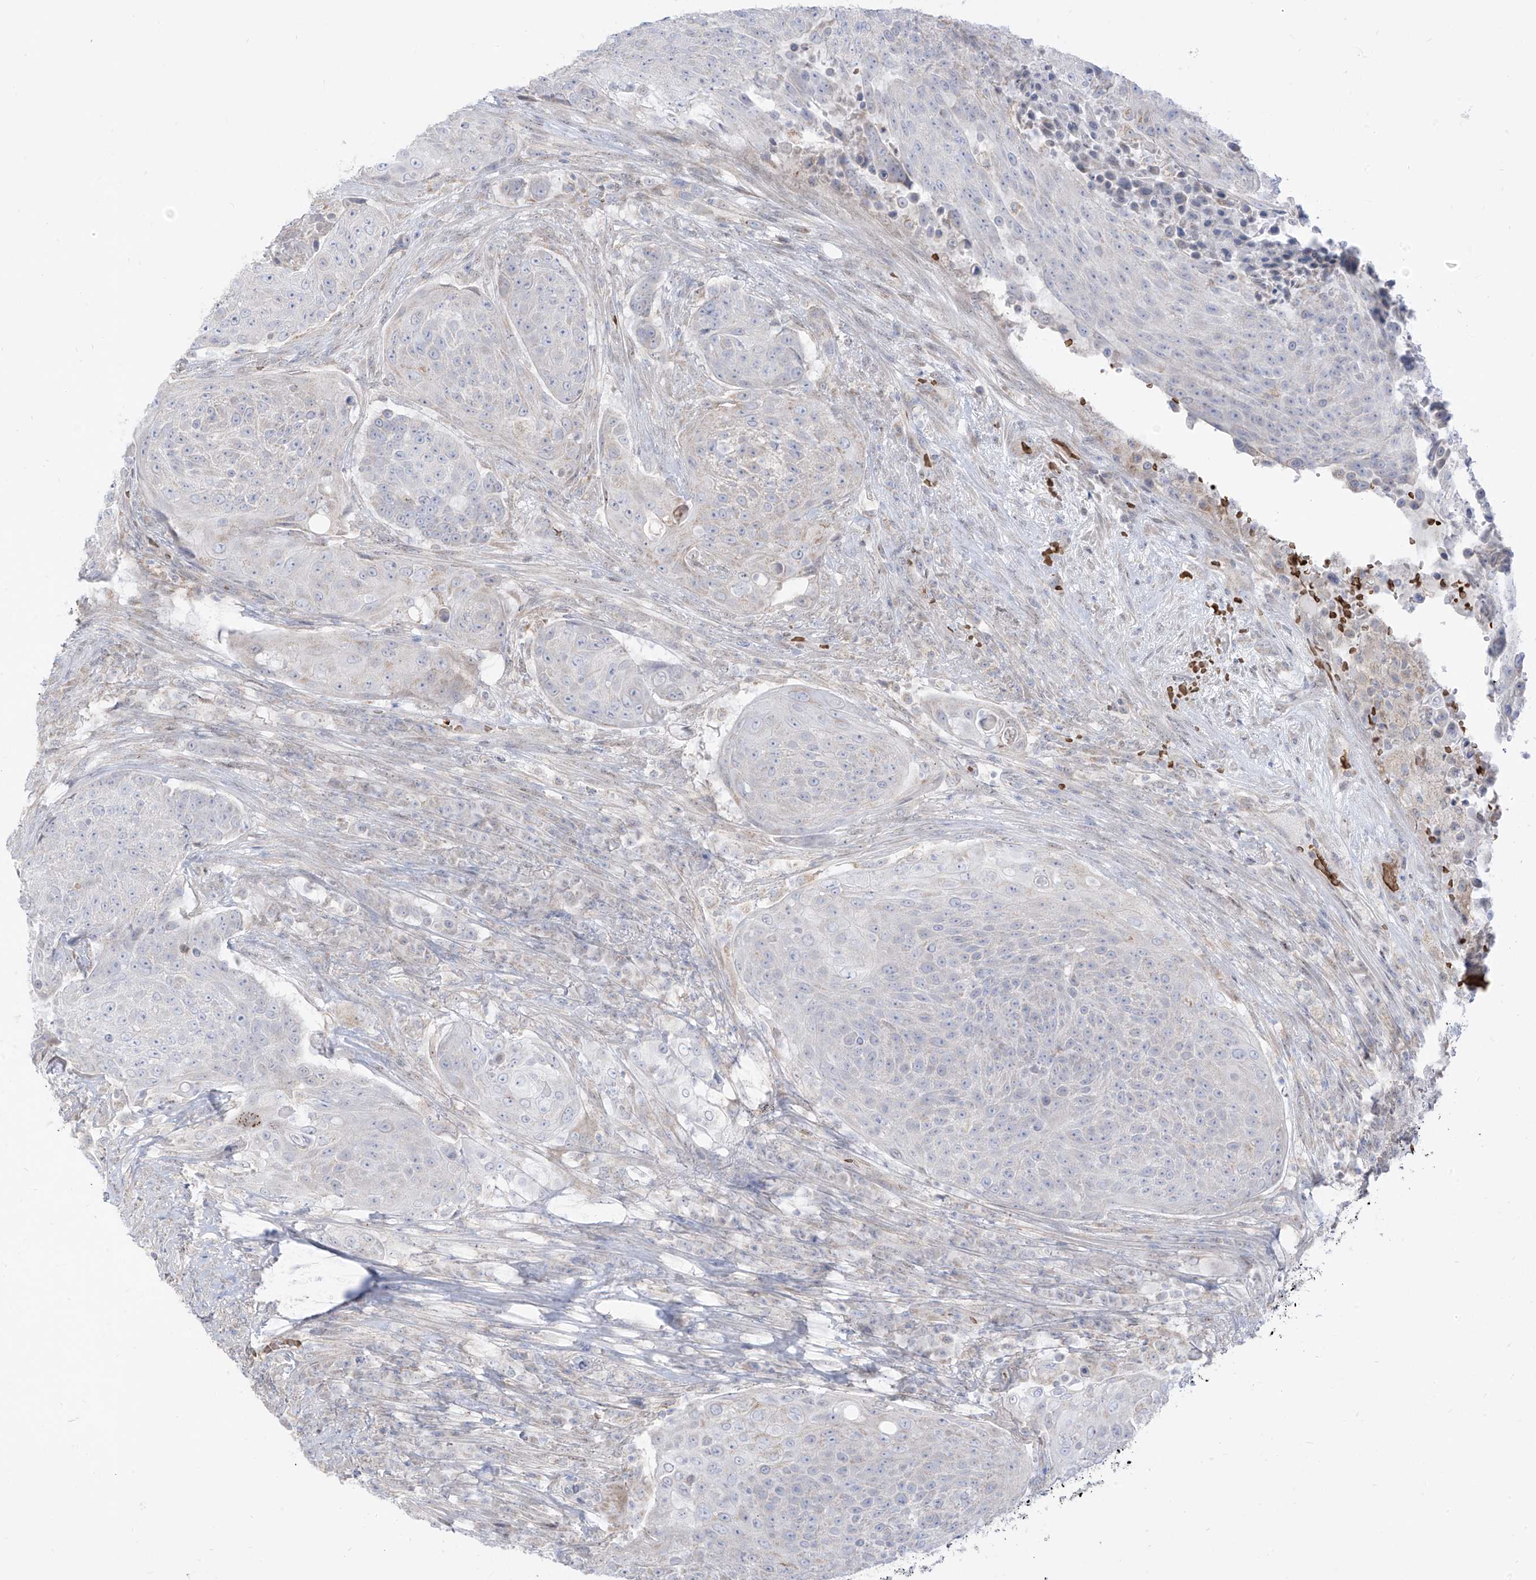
{"staining": {"intensity": "negative", "quantity": "none", "location": "none"}, "tissue": "urothelial cancer", "cell_type": "Tumor cells", "image_type": "cancer", "snomed": [{"axis": "morphology", "description": "Urothelial carcinoma, High grade"}, {"axis": "topography", "description": "Urinary bladder"}], "caption": "Micrograph shows no protein expression in tumor cells of urothelial cancer tissue.", "gene": "ARHGEF40", "patient": {"sex": "female", "age": 63}}